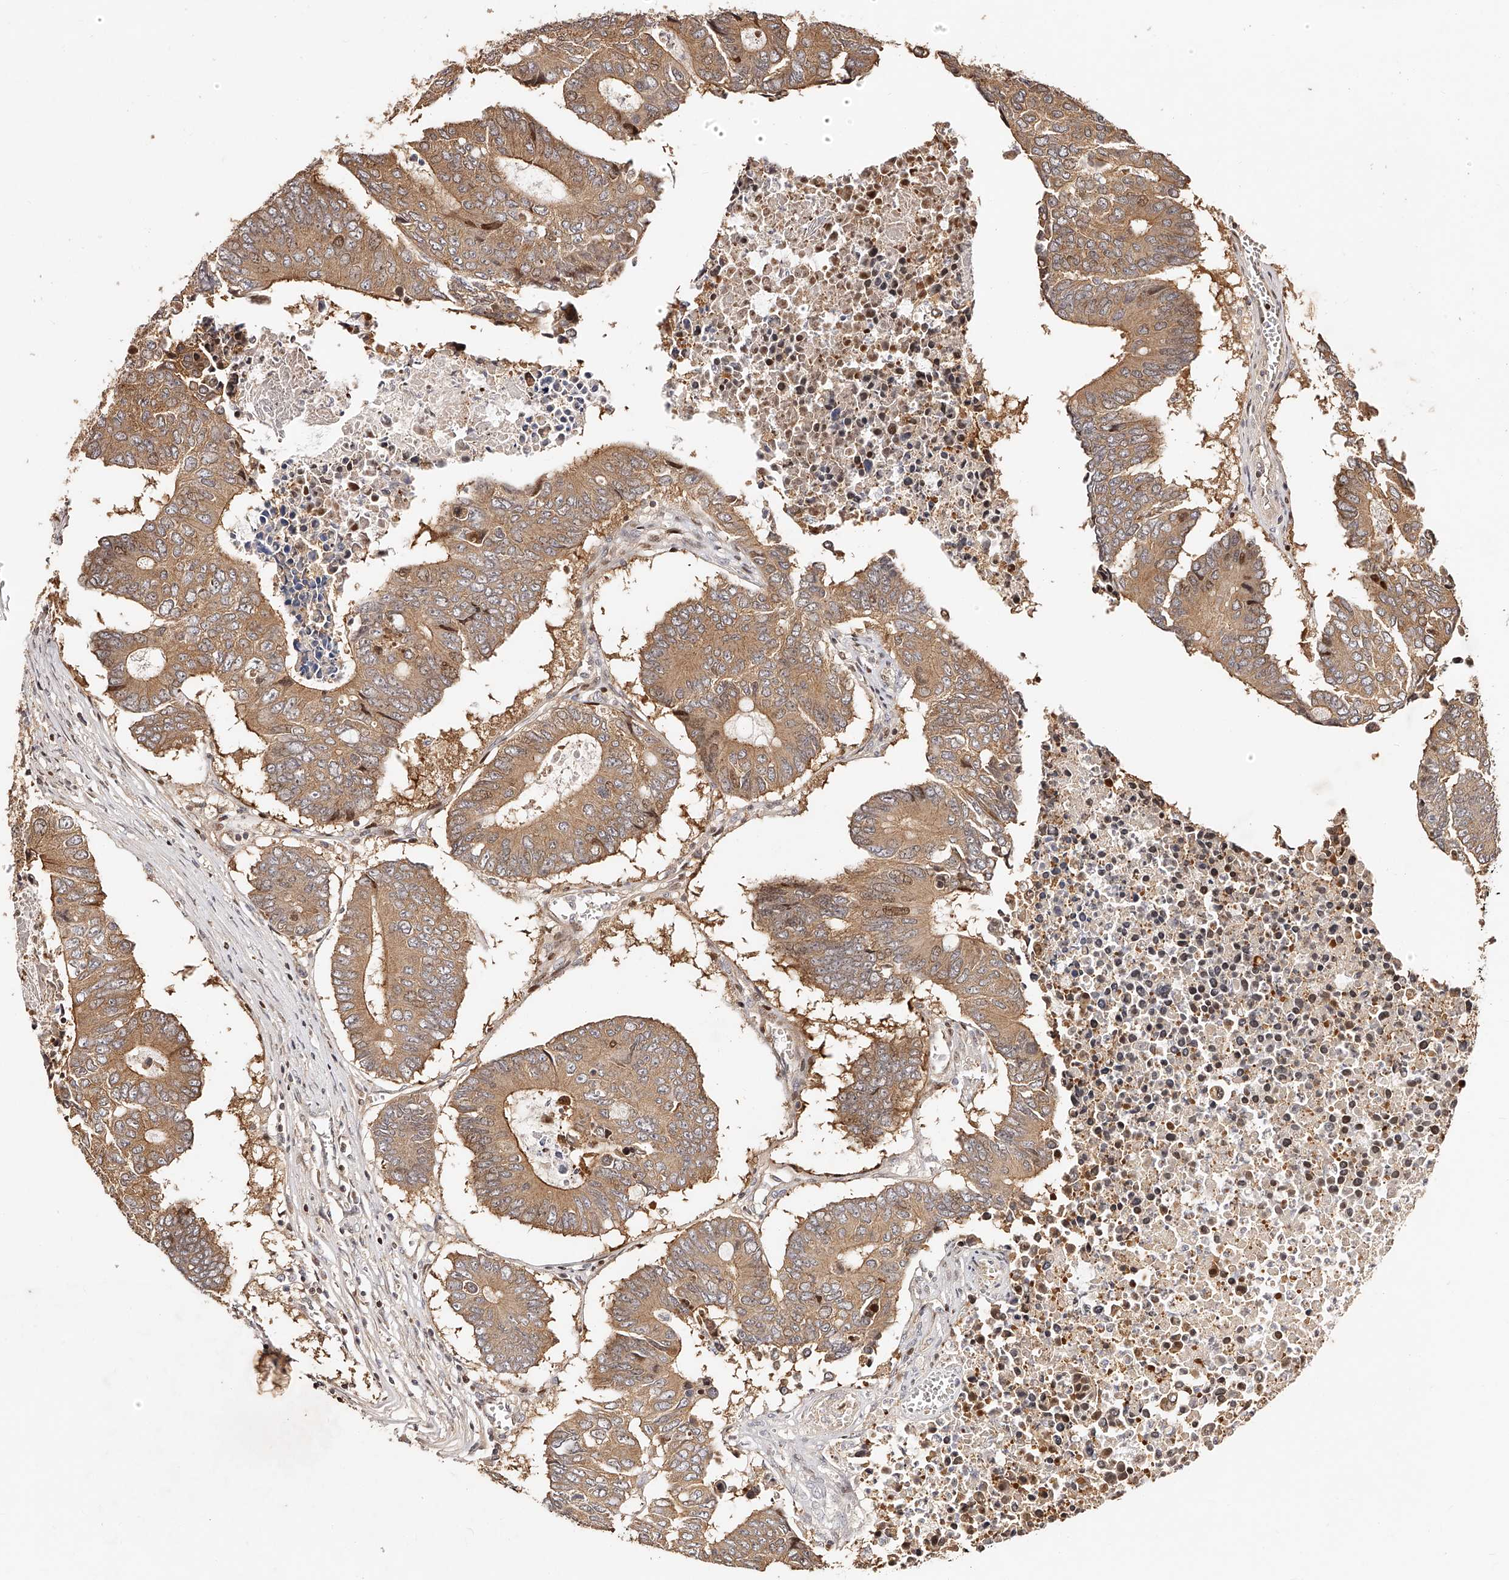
{"staining": {"intensity": "moderate", "quantity": ">75%", "location": "cytoplasmic/membranous"}, "tissue": "colorectal cancer", "cell_type": "Tumor cells", "image_type": "cancer", "snomed": [{"axis": "morphology", "description": "Adenocarcinoma, NOS"}, {"axis": "topography", "description": "Colon"}], "caption": "Protein staining of adenocarcinoma (colorectal) tissue exhibits moderate cytoplasmic/membranous positivity in approximately >75% of tumor cells.", "gene": "PFDN2", "patient": {"sex": "male", "age": 87}}